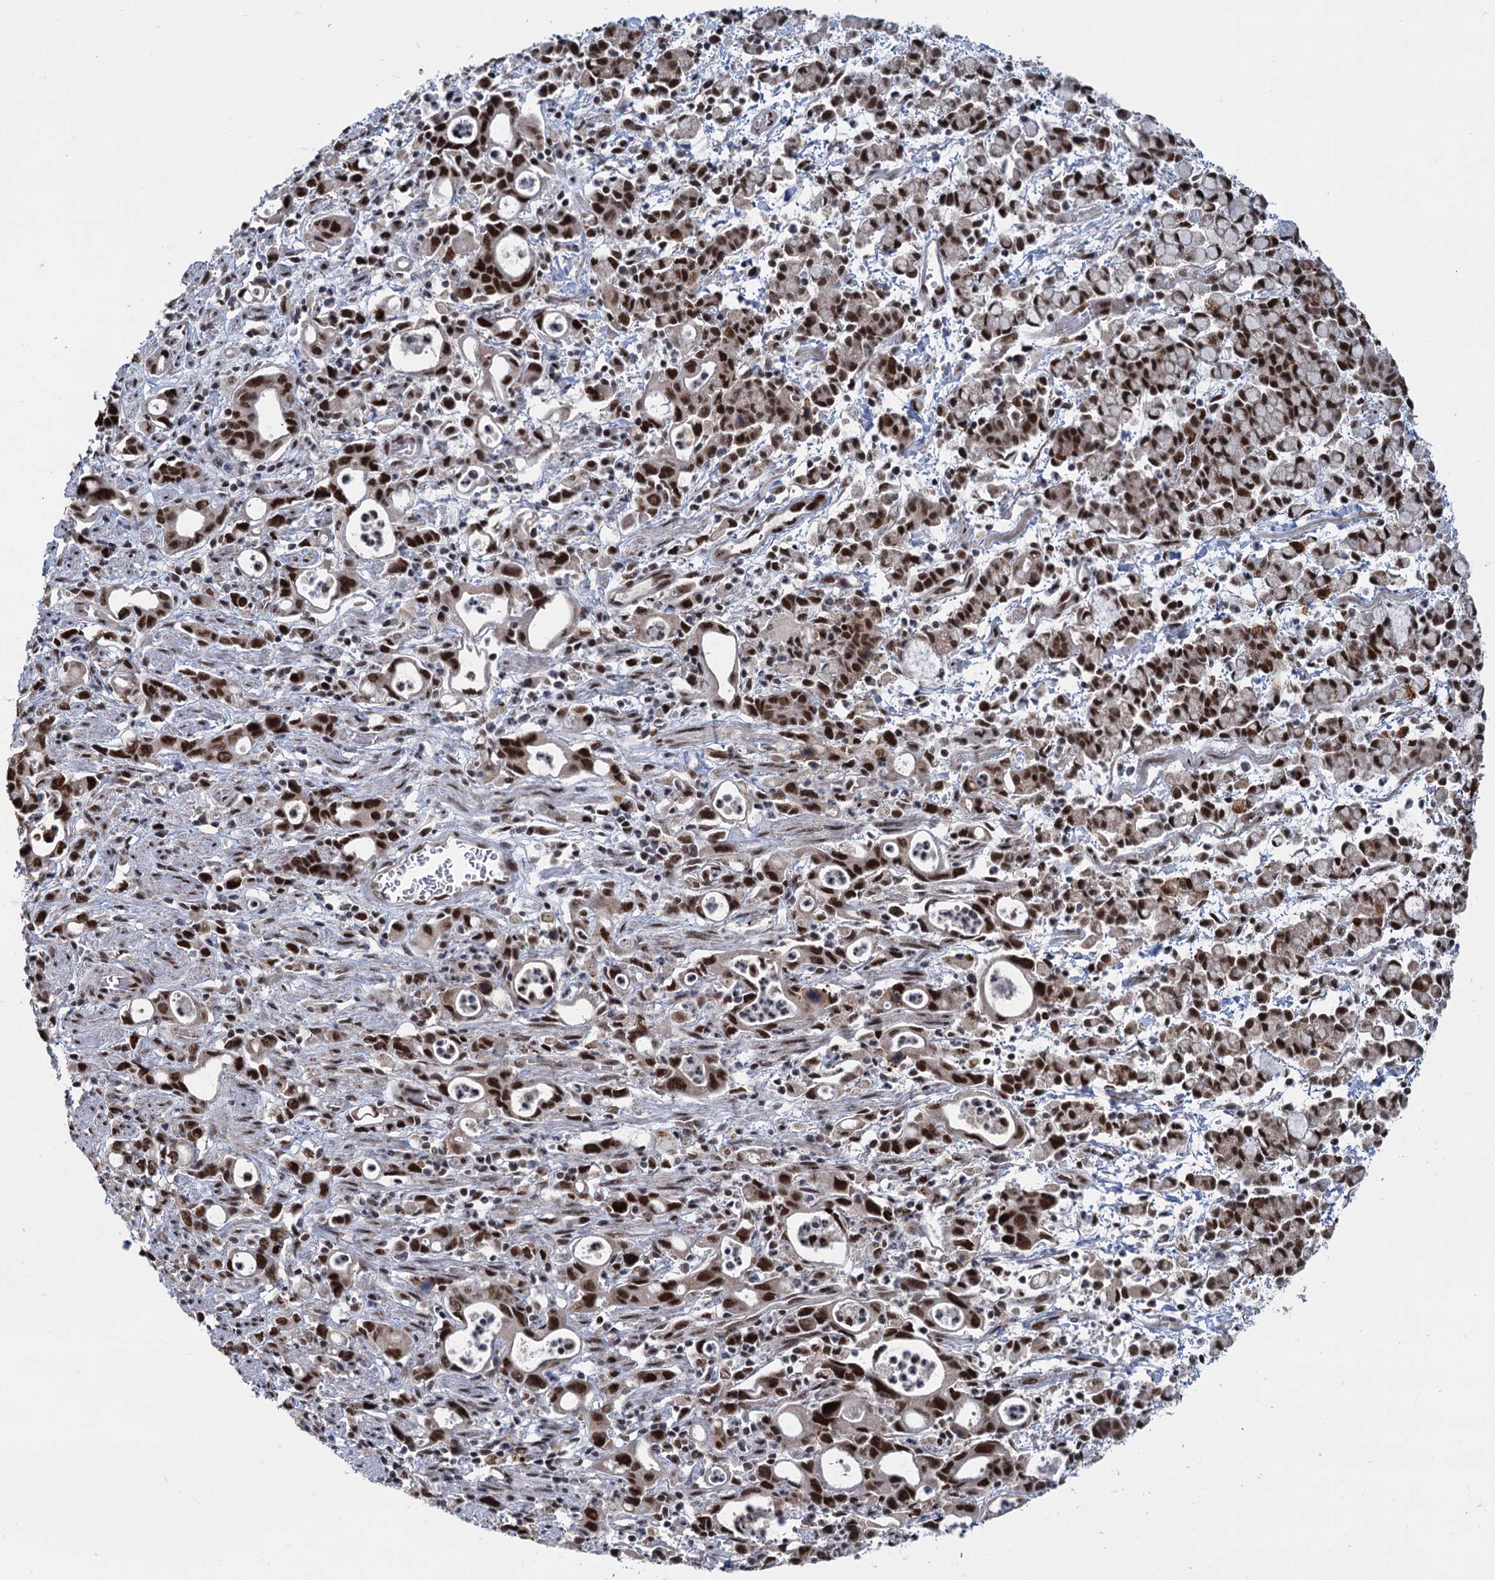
{"staining": {"intensity": "strong", "quantity": ">75%", "location": "nuclear"}, "tissue": "stomach cancer", "cell_type": "Tumor cells", "image_type": "cancer", "snomed": [{"axis": "morphology", "description": "Adenocarcinoma, NOS"}, {"axis": "topography", "description": "Stomach, lower"}], "caption": "Protein expression by immunohistochemistry demonstrates strong nuclear expression in approximately >75% of tumor cells in adenocarcinoma (stomach). Nuclei are stained in blue.", "gene": "WBP4", "patient": {"sex": "female", "age": 43}}